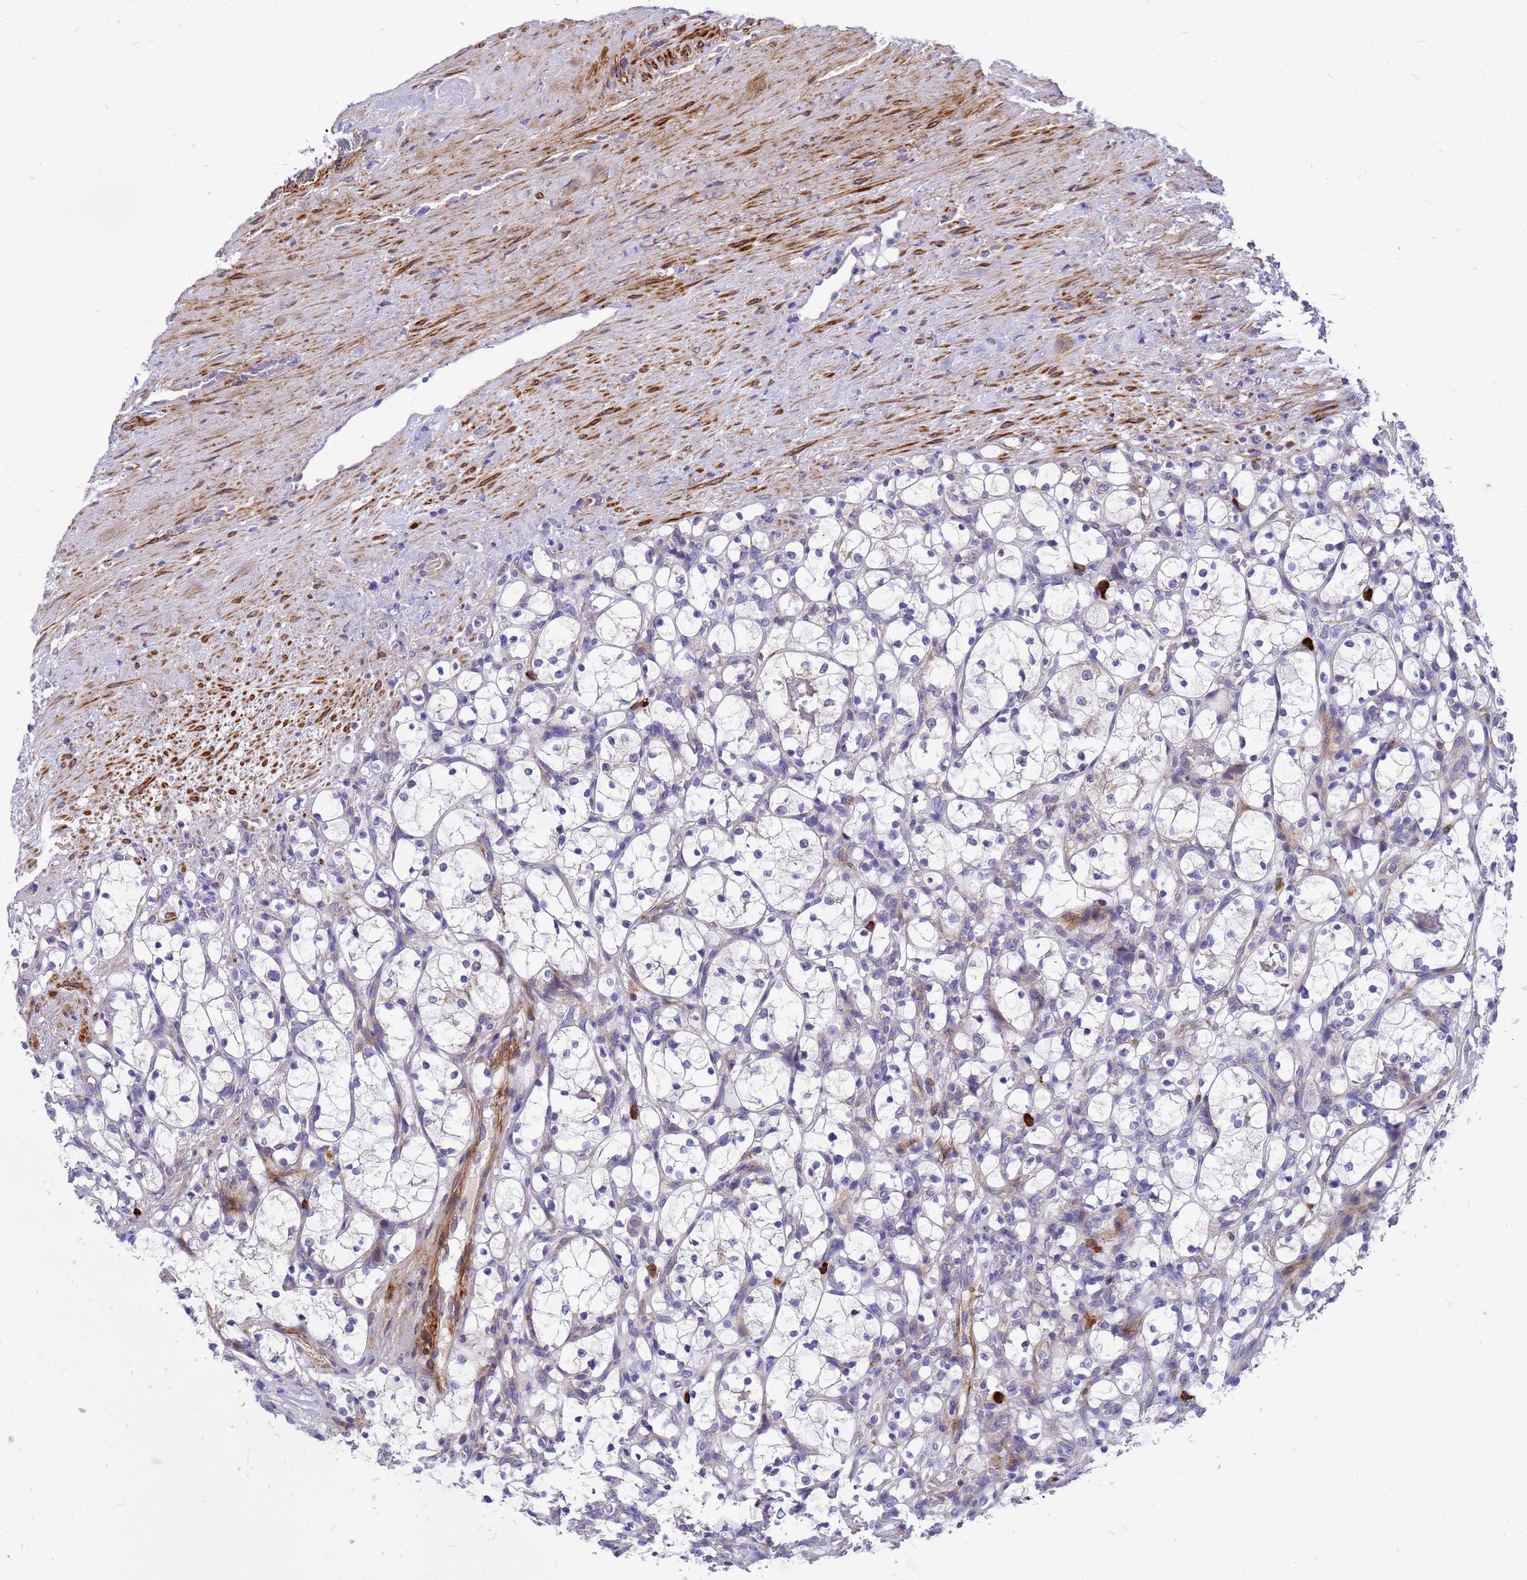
{"staining": {"intensity": "negative", "quantity": "none", "location": "none"}, "tissue": "renal cancer", "cell_type": "Tumor cells", "image_type": "cancer", "snomed": [{"axis": "morphology", "description": "Adenocarcinoma, NOS"}, {"axis": "topography", "description": "Kidney"}], "caption": "Protein analysis of renal cancer displays no significant staining in tumor cells.", "gene": "POP7", "patient": {"sex": "female", "age": 69}}